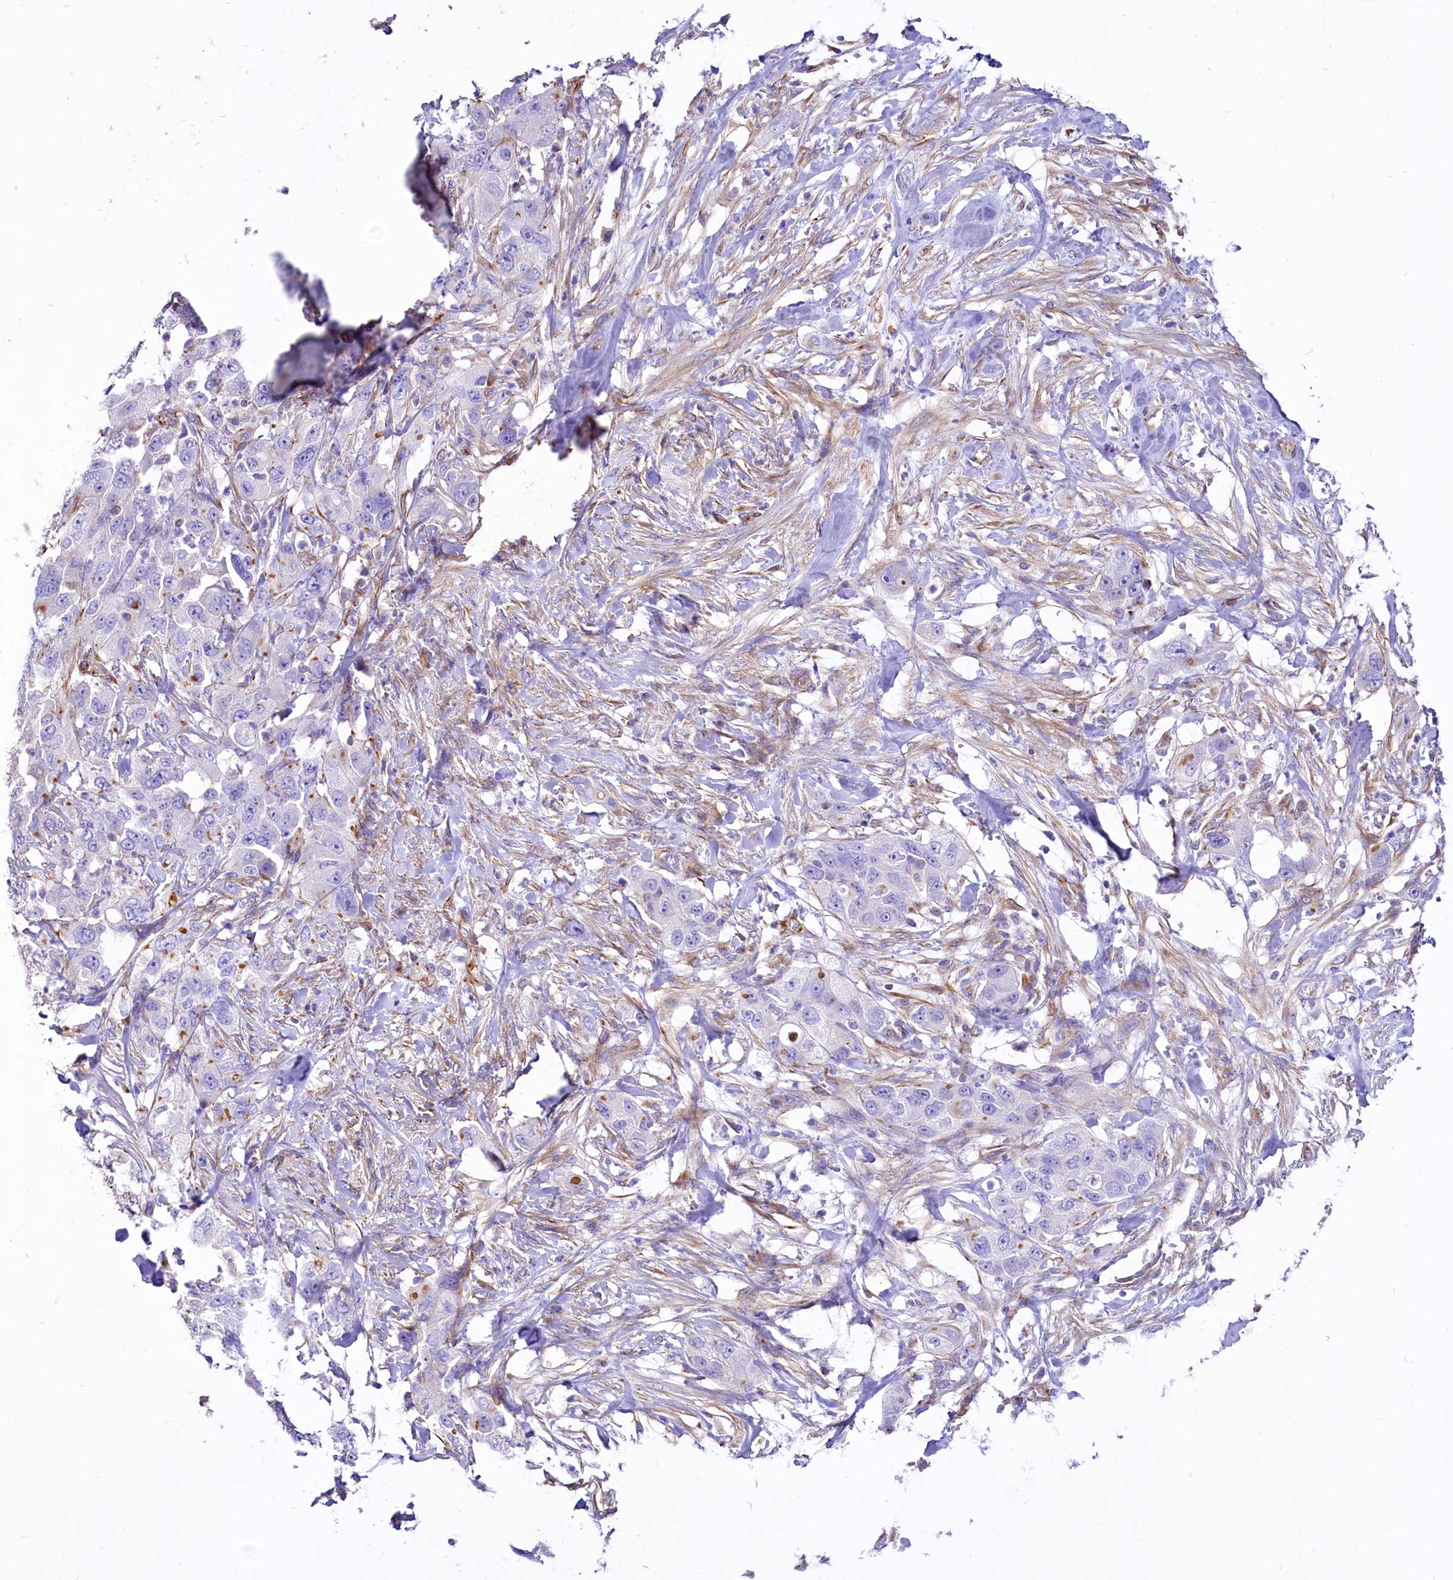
{"staining": {"intensity": "negative", "quantity": "none", "location": "none"}, "tissue": "pancreatic cancer", "cell_type": "Tumor cells", "image_type": "cancer", "snomed": [{"axis": "morphology", "description": "Adenocarcinoma, NOS"}, {"axis": "topography", "description": "Pancreas"}], "caption": "IHC of human pancreatic cancer displays no expression in tumor cells.", "gene": "CD99", "patient": {"sex": "female", "age": 78}}